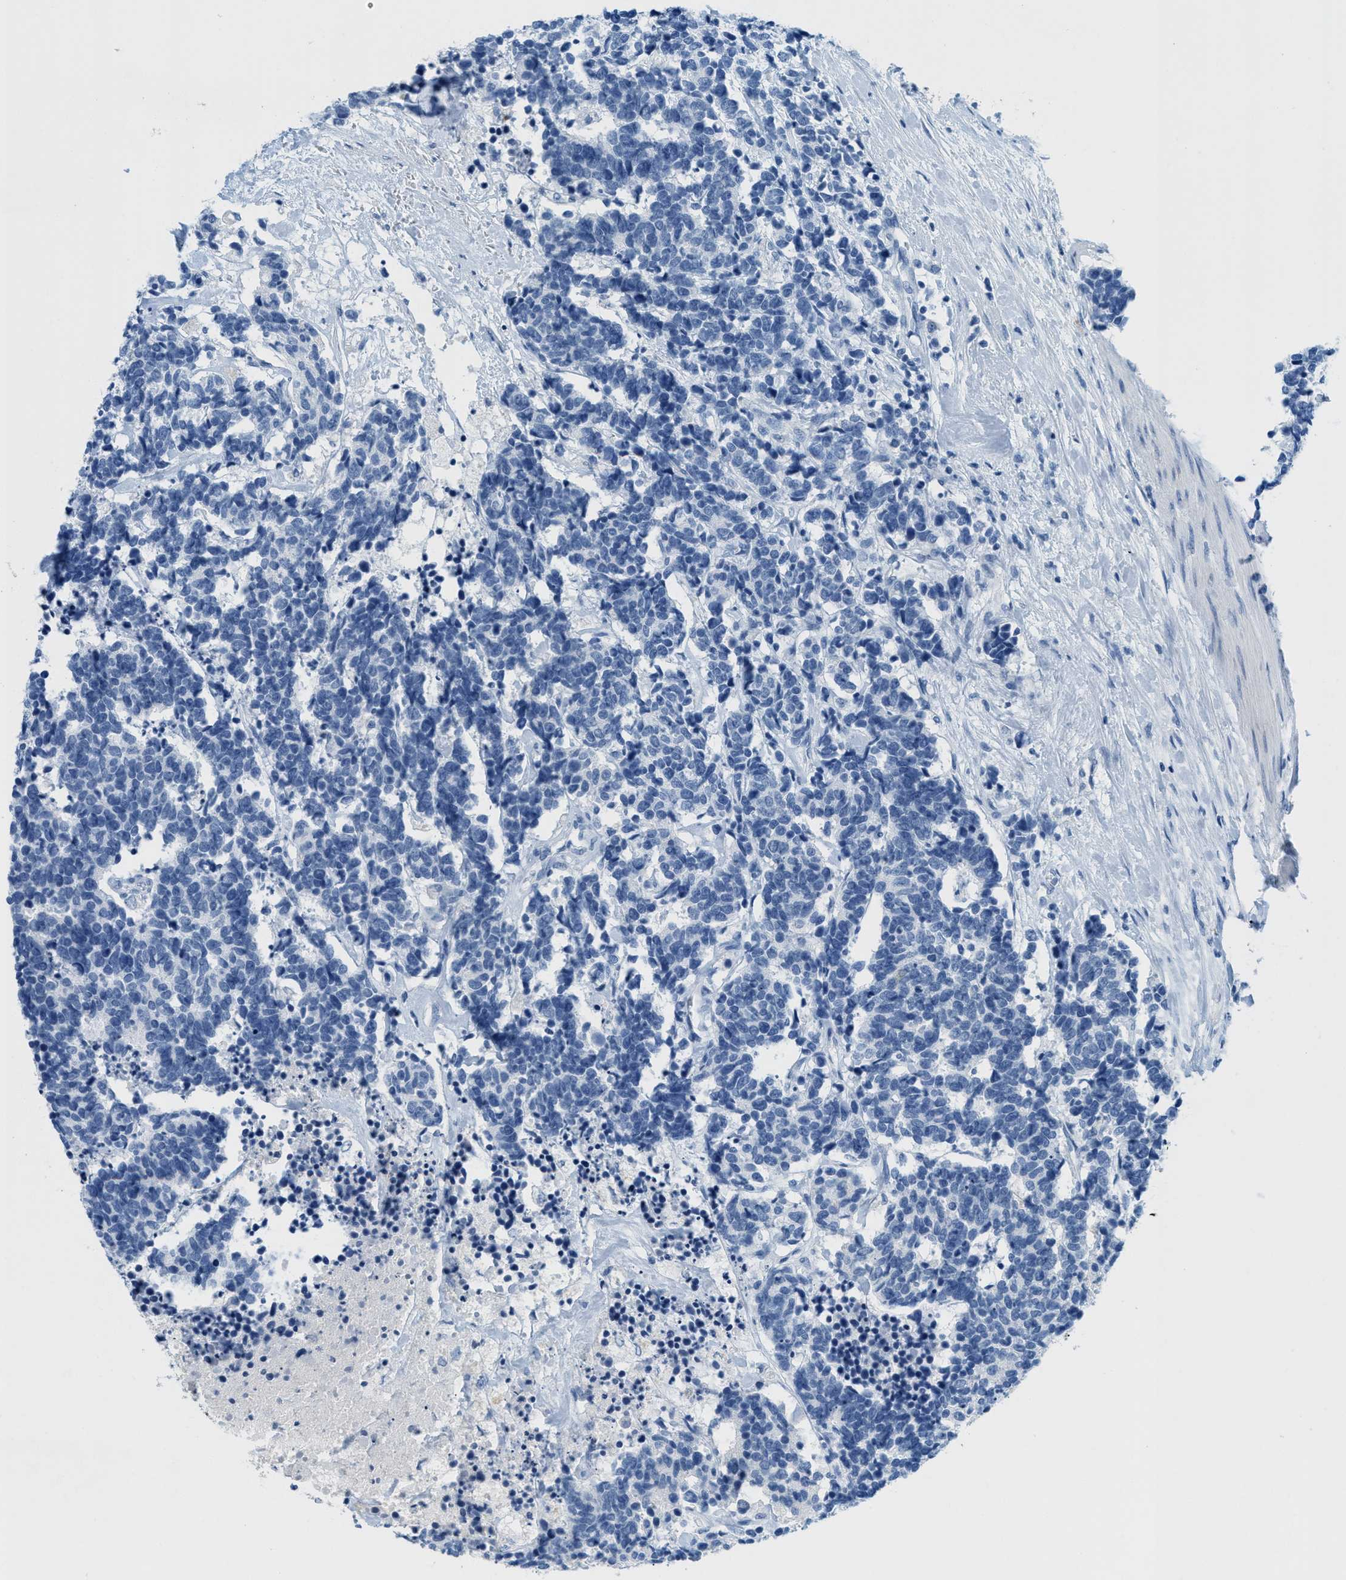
{"staining": {"intensity": "negative", "quantity": "none", "location": "none"}, "tissue": "carcinoid", "cell_type": "Tumor cells", "image_type": "cancer", "snomed": [{"axis": "morphology", "description": "Carcinoma, NOS"}, {"axis": "morphology", "description": "Carcinoid, malignant, NOS"}, {"axis": "topography", "description": "Urinary bladder"}], "caption": "This is an immunohistochemistry (IHC) micrograph of carcinoma. There is no positivity in tumor cells.", "gene": "GPM6A", "patient": {"sex": "male", "age": 57}}